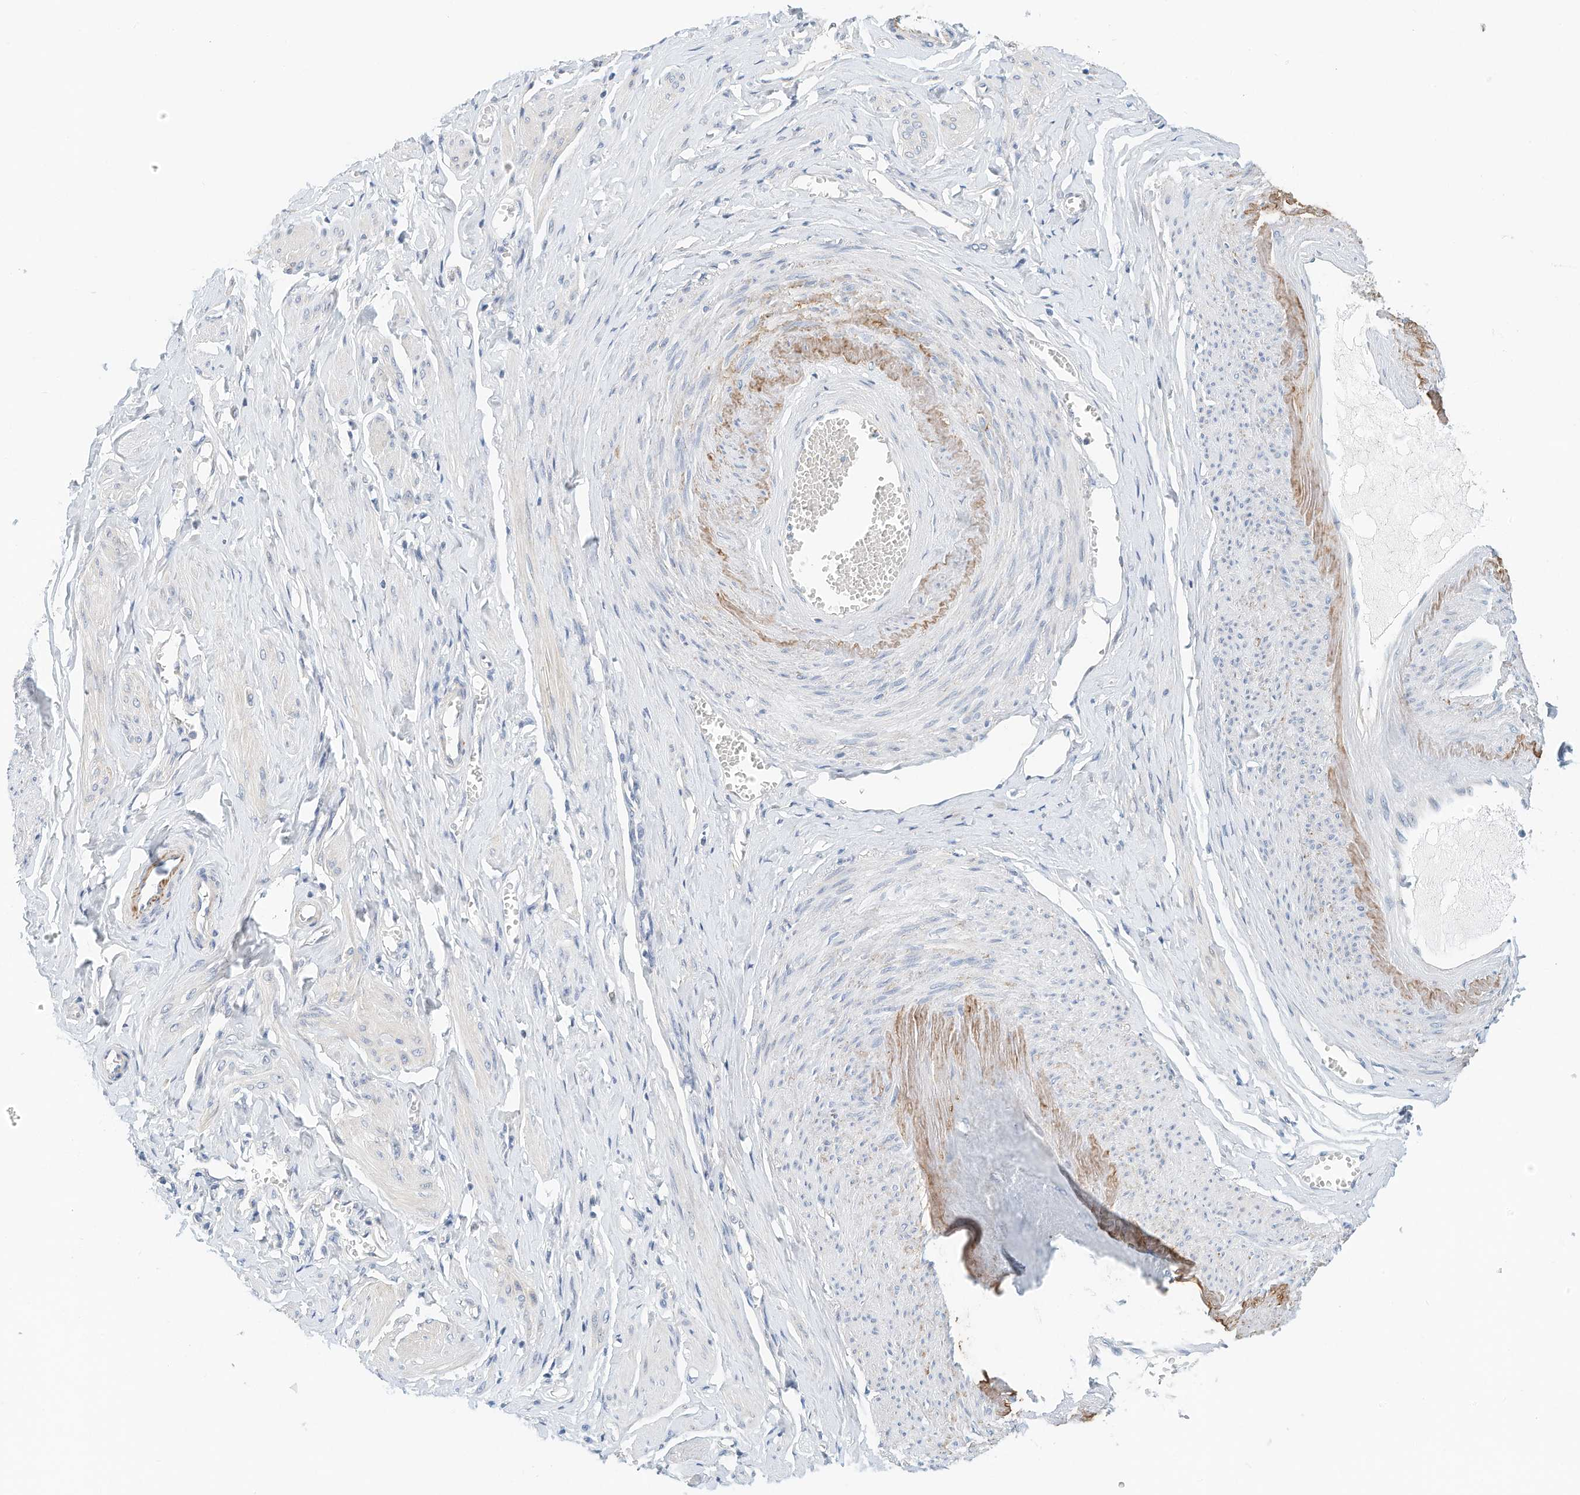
{"staining": {"intensity": "negative", "quantity": "none", "location": "none"}, "tissue": "adipose tissue", "cell_type": "Adipocytes", "image_type": "normal", "snomed": [{"axis": "morphology", "description": "Normal tissue, NOS"}, {"axis": "topography", "description": "Vascular tissue"}, {"axis": "topography", "description": "Fallopian tube"}, {"axis": "topography", "description": "Ovary"}], "caption": "Benign adipose tissue was stained to show a protein in brown. There is no significant staining in adipocytes. Nuclei are stained in blue.", "gene": "ARHGAP28", "patient": {"sex": "female", "age": 67}}